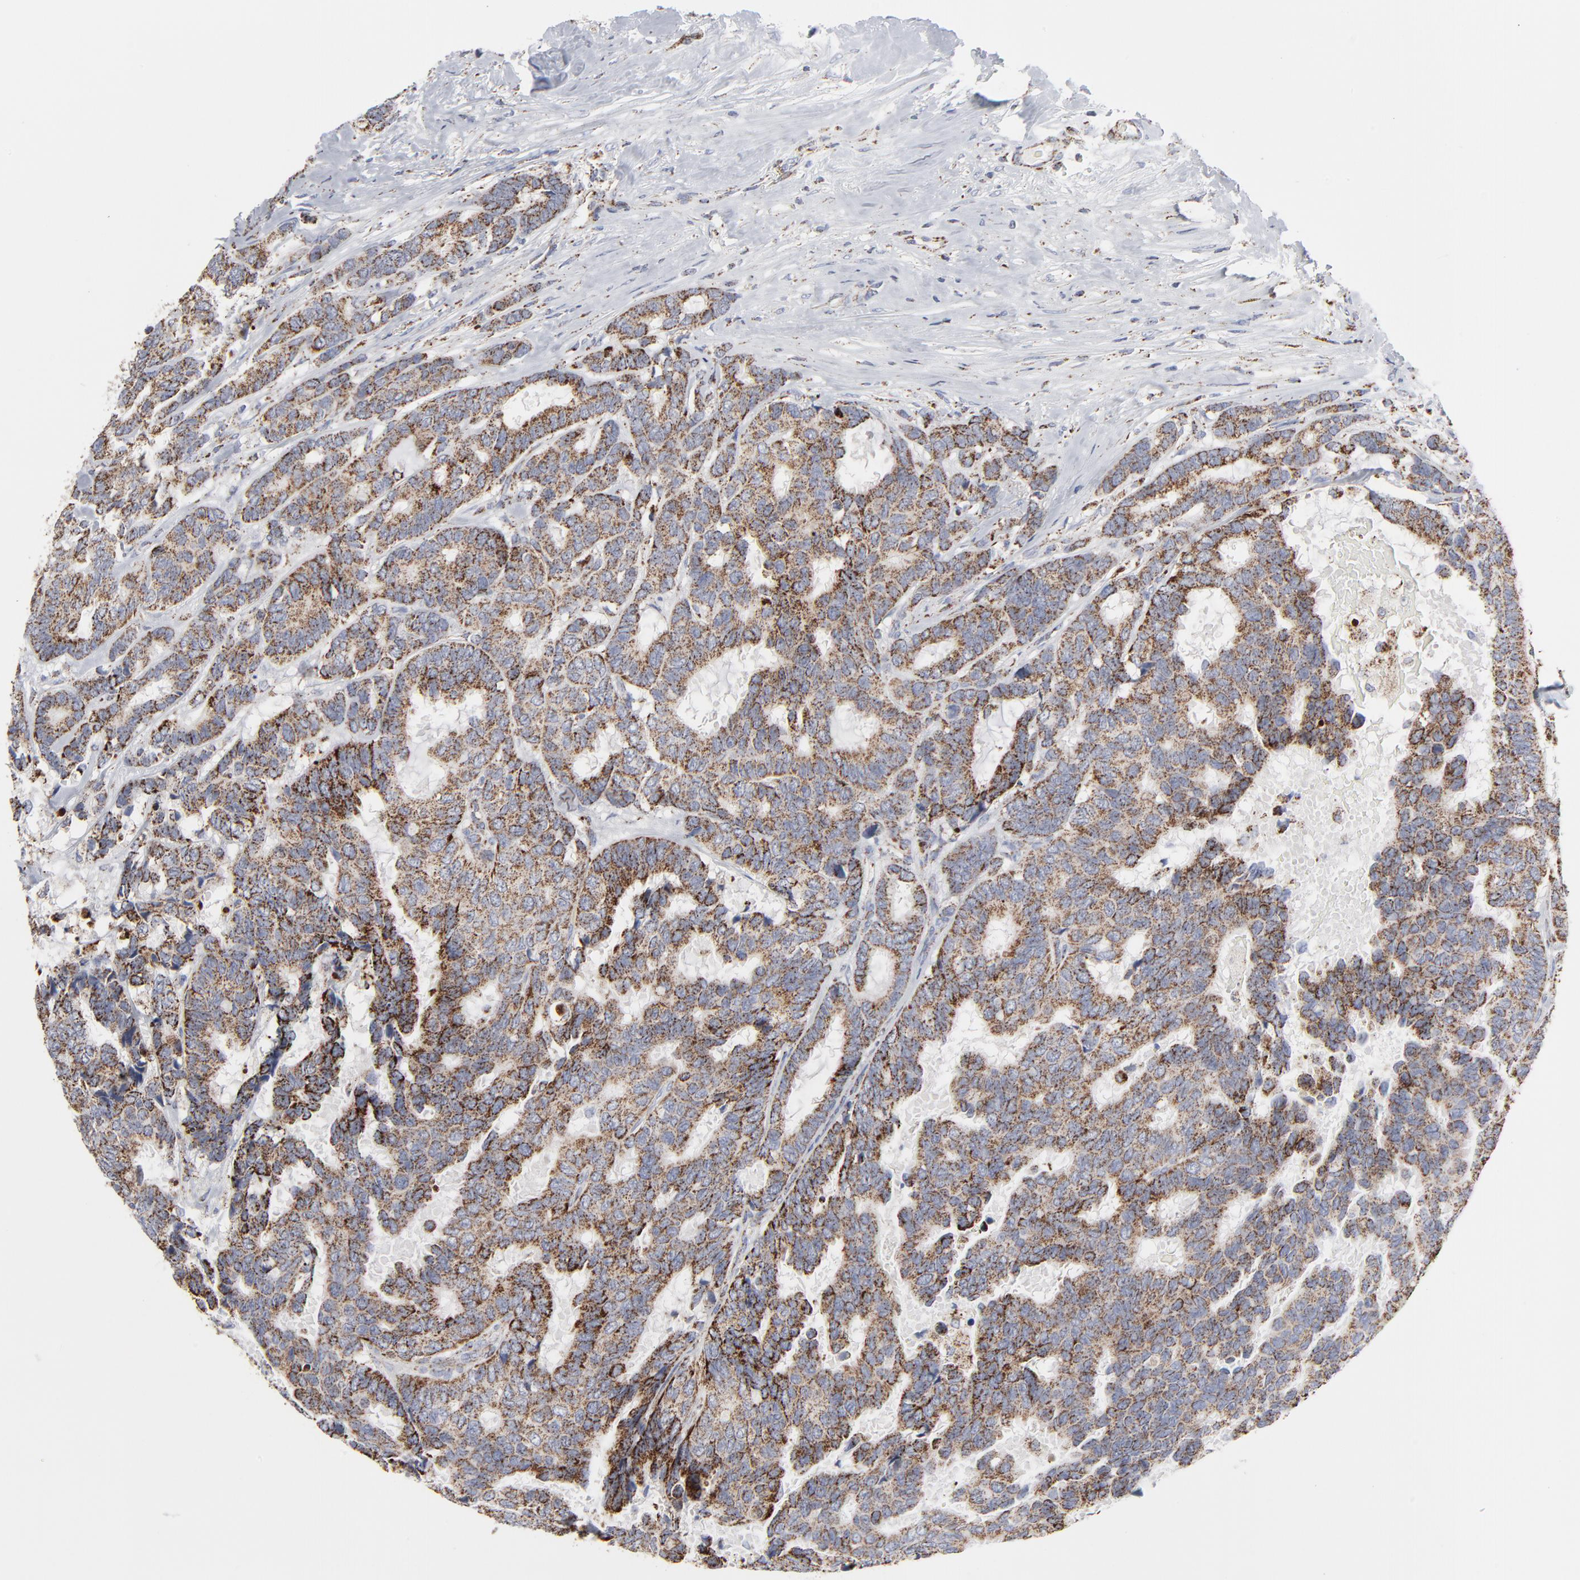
{"staining": {"intensity": "moderate", "quantity": "25%-75%", "location": "cytoplasmic/membranous"}, "tissue": "breast cancer", "cell_type": "Tumor cells", "image_type": "cancer", "snomed": [{"axis": "morphology", "description": "Duct carcinoma"}, {"axis": "topography", "description": "Breast"}], "caption": "Human breast invasive ductal carcinoma stained with a protein marker exhibits moderate staining in tumor cells.", "gene": "TXNRD2", "patient": {"sex": "female", "age": 87}}